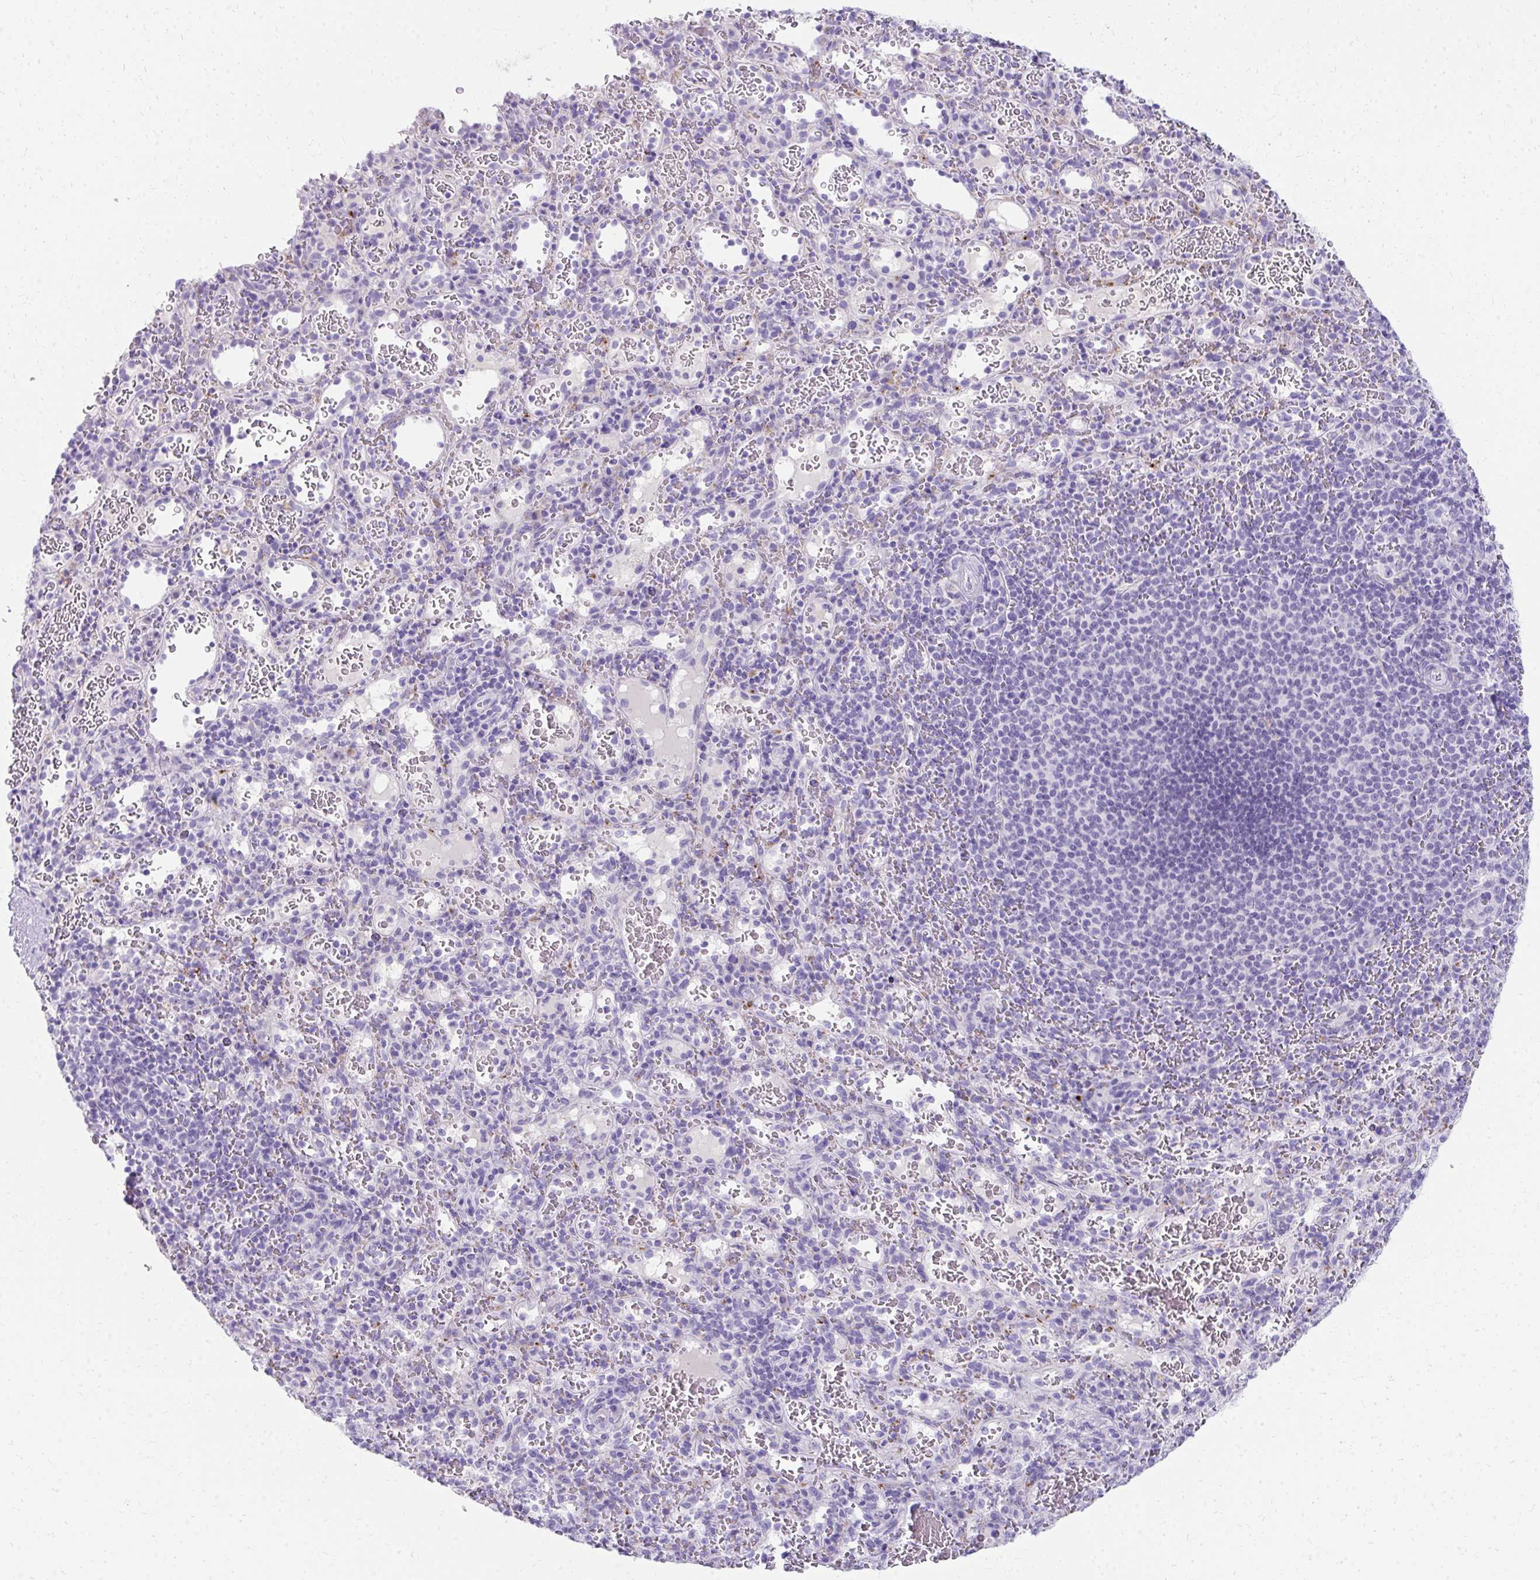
{"staining": {"intensity": "negative", "quantity": "none", "location": "none"}, "tissue": "spleen", "cell_type": "Cells in red pulp", "image_type": "normal", "snomed": [{"axis": "morphology", "description": "Normal tissue, NOS"}, {"axis": "topography", "description": "Spleen"}], "caption": "Immunohistochemistry of normal human spleen displays no expression in cells in red pulp.", "gene": "SEC14L3", "patient": {"sex": "male", "age": 57}}